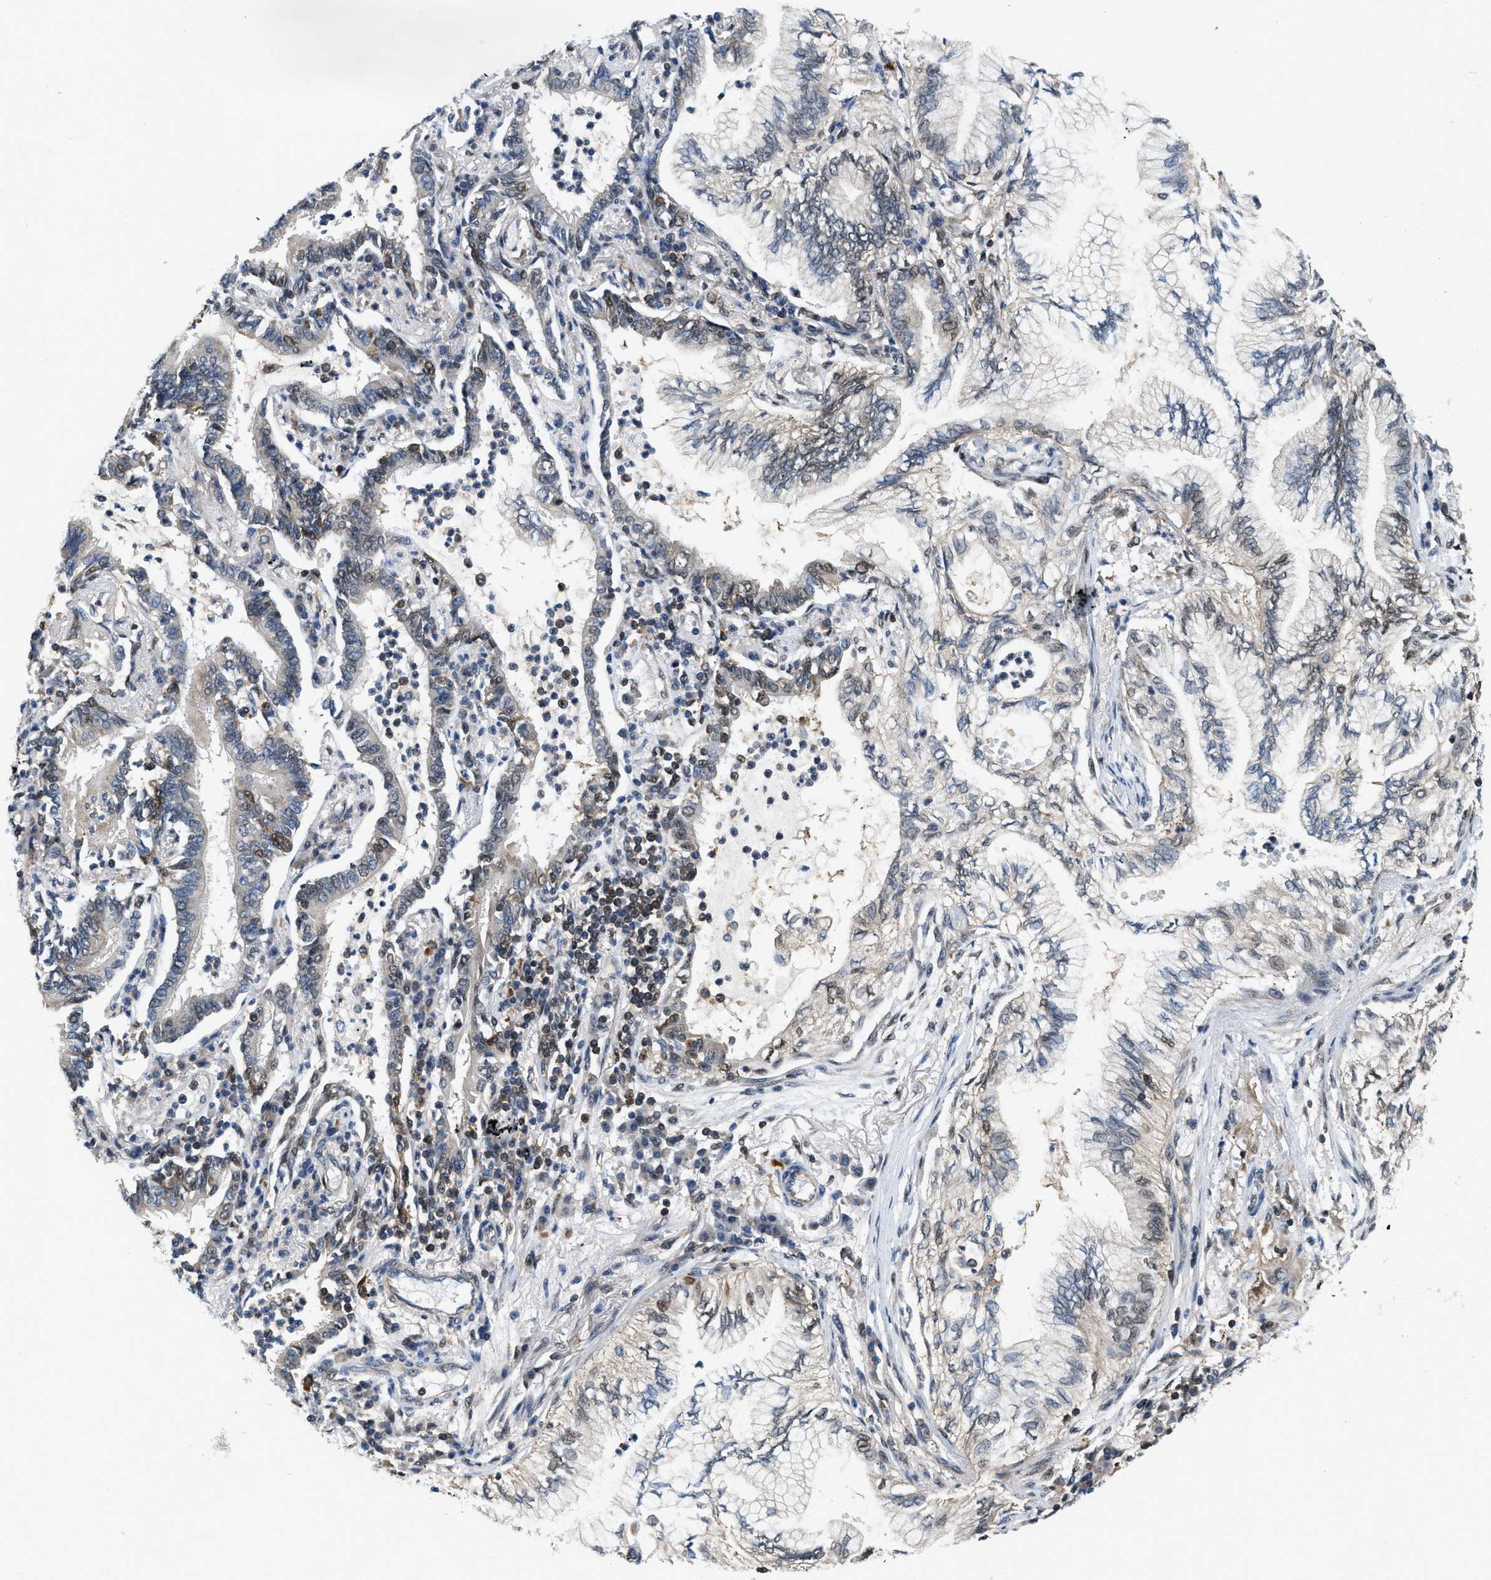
{"staining": {"intensity": "weak", "quantity": "<25%", "location": "nuclear"}, "tissue": "lung cancer", "cell_type": "Tumor cells", "image_type": "cancer", "snomed": [{"axis": "morphology", "description": "Normal tissue, NOS"}, {"axis": "morphology", "description": "Adenocarcinoma, NOS"}, {"axis": "topography", "description": "Bronchus"}, {"axis": "topography", "description": "Lung"}], "caption": "IHC image of human lung cancer (adenocarcinoma) stained for a protein (brown), which reveals no staining in tumor cells.", "gene": "ATF7IP", "patient": {"sex": "female", "age": 70}}